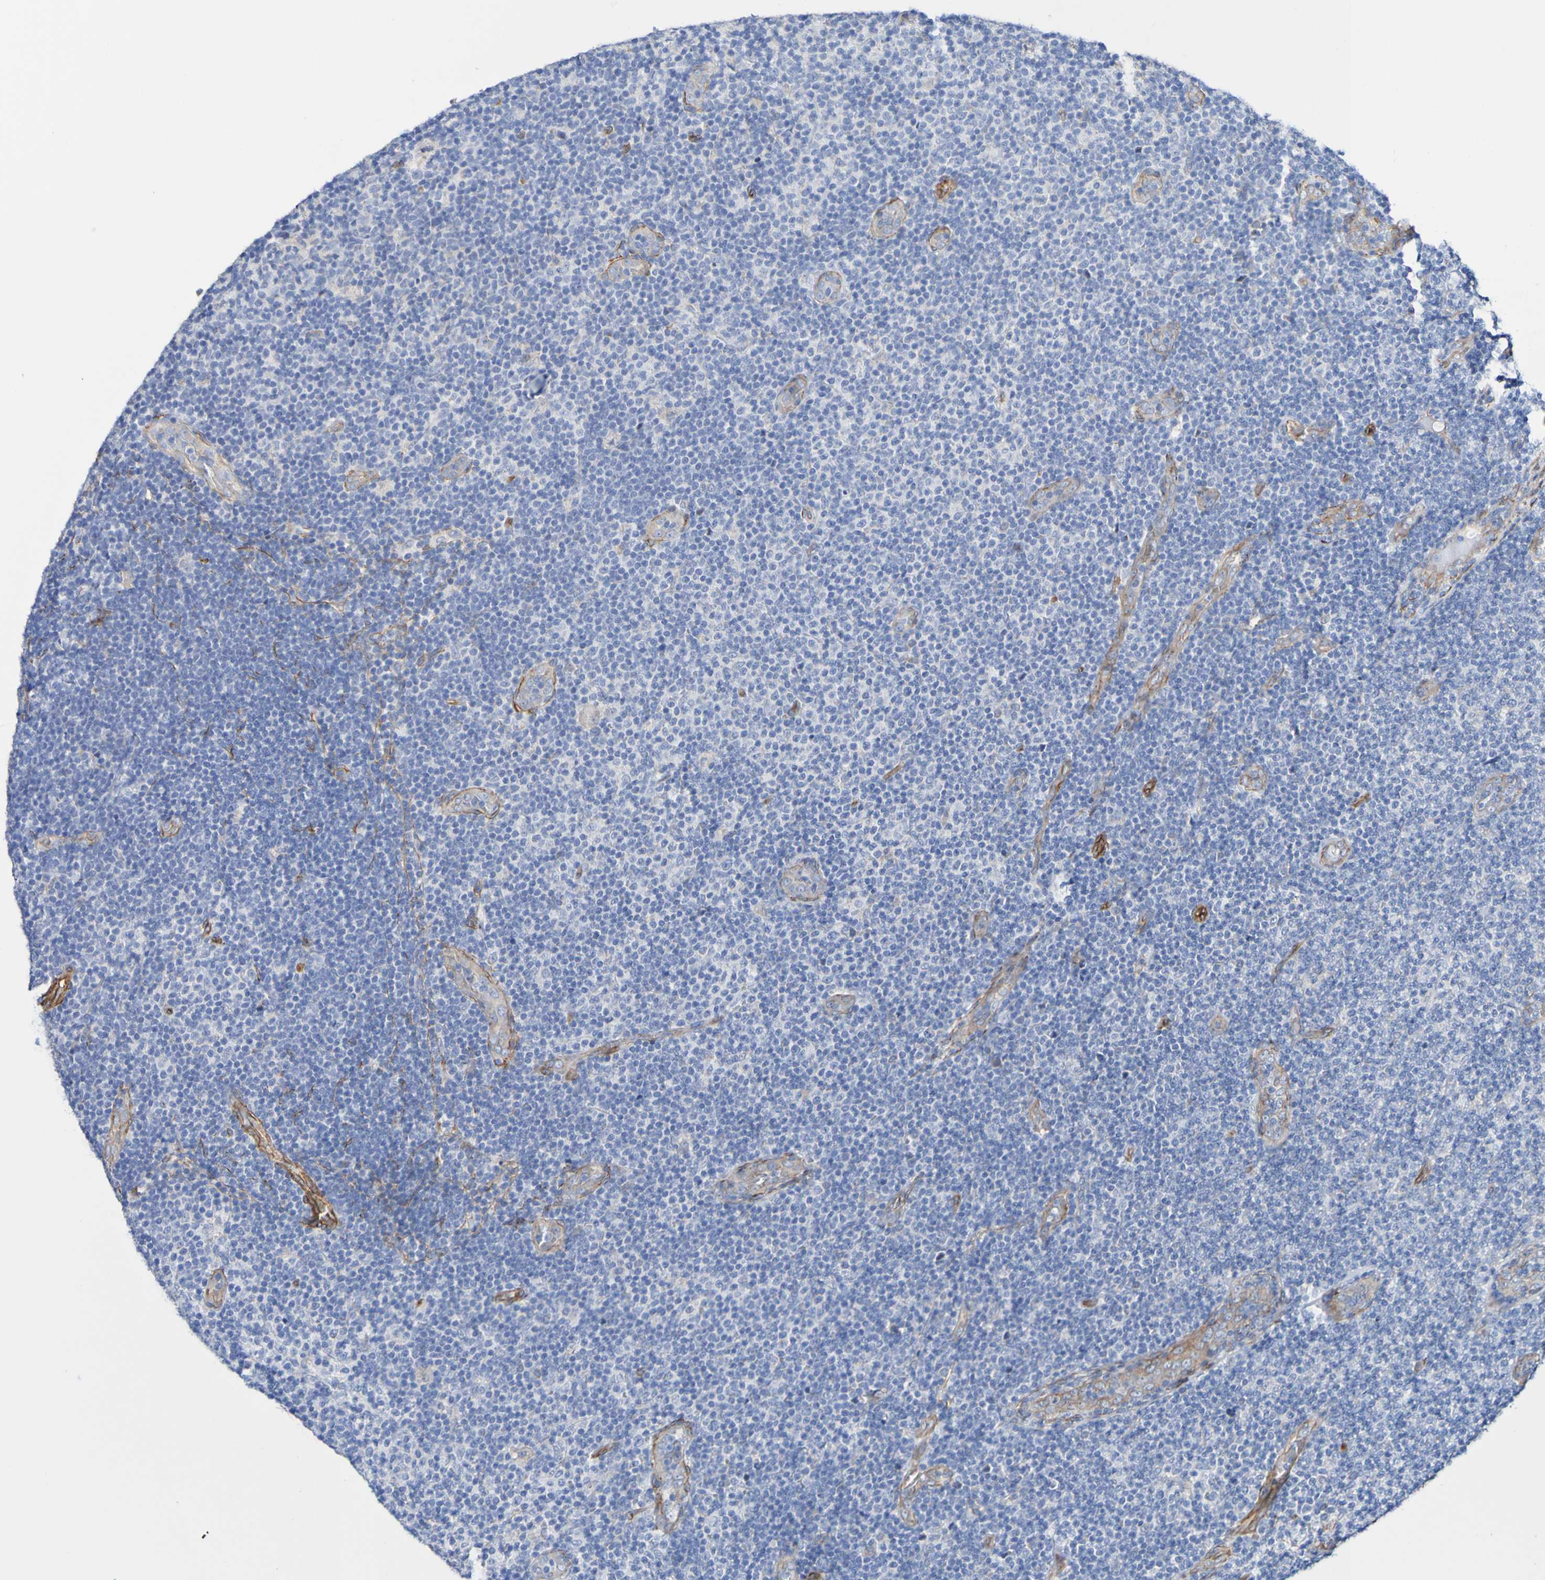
{"staining": {"intensity": "negative", "quantity": "none", "location": "none"}, "tissue": "lymphoma", "cell_type": "Tumor cells", "image_type": "cancer", "snomed": [{"axis": "morphology", "description": "Malignant lymphoma, non-Hodgkin's type, Low grade"}, {"axis": "topography", "description": "Lymph node"}], "caption": "This is an IHC image of human low-grade malignant lymphoma, non-Hodgkin's type. There is no staining in tumor cells.", "gene": "ELMOD3", "patient": {"sex": "male", "age": 83}}